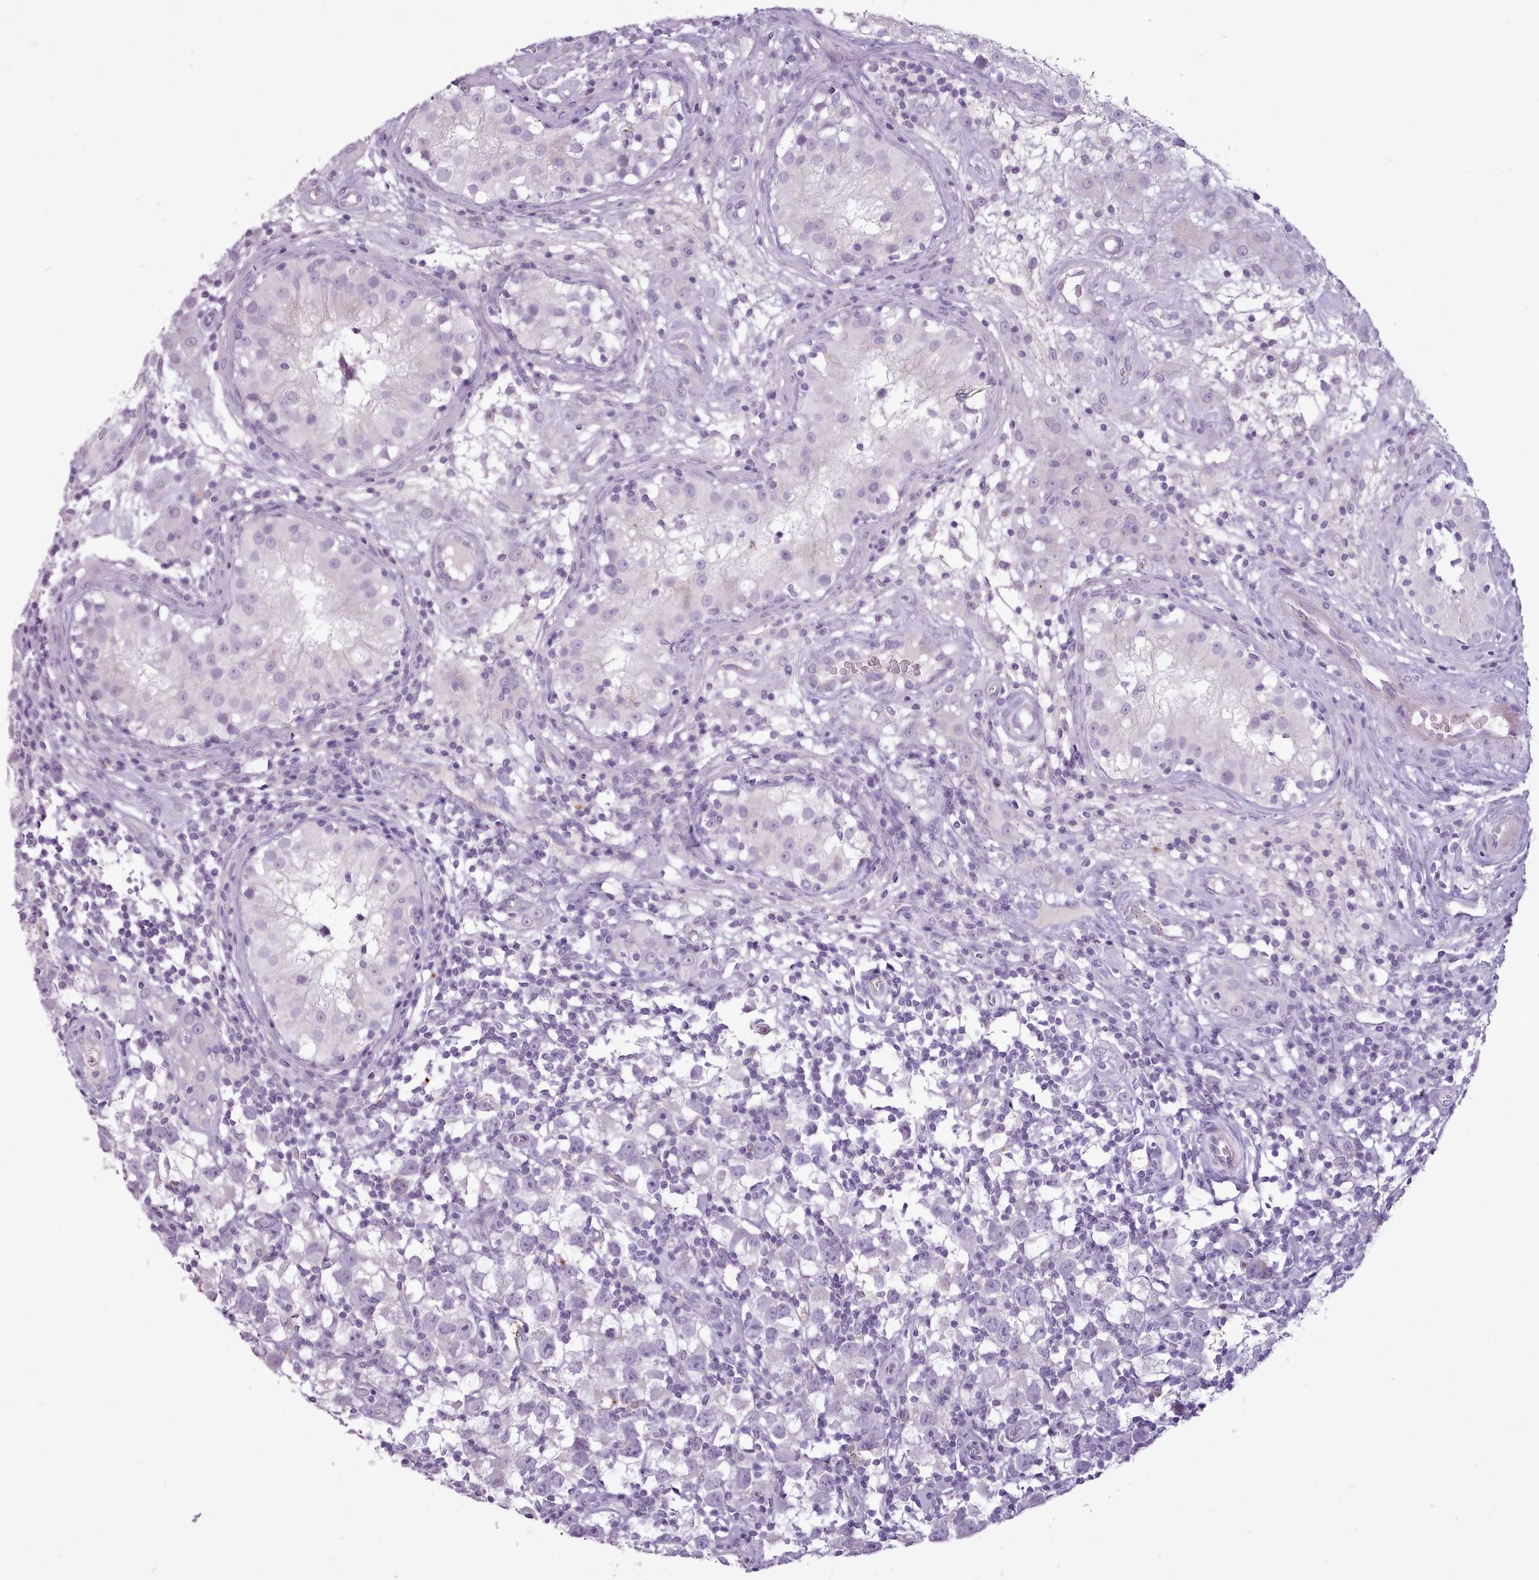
{"staining": {"intensity": "negative", "quantity": "none", "location": "none"}, "tissue": "testis cancer", "cell_type": "Tumor cells", "image_type": "cancer", "snomed": [{"axis": "morphology", "description": "Seminoma, NOS"}, {"axis": "morphology", "description": "Carcinoma, Embryonal, NOS"}, {"axis": "topography", "description": "Testis"}], "caption": "Immunohistochemistry histopathology image of neoplastic tissue: human testis cancer stained with DAB exhibits no significant protein staining in tumor cells.", "gene": "ATRAID", "patient": {"sex": "male", "age": 29}}